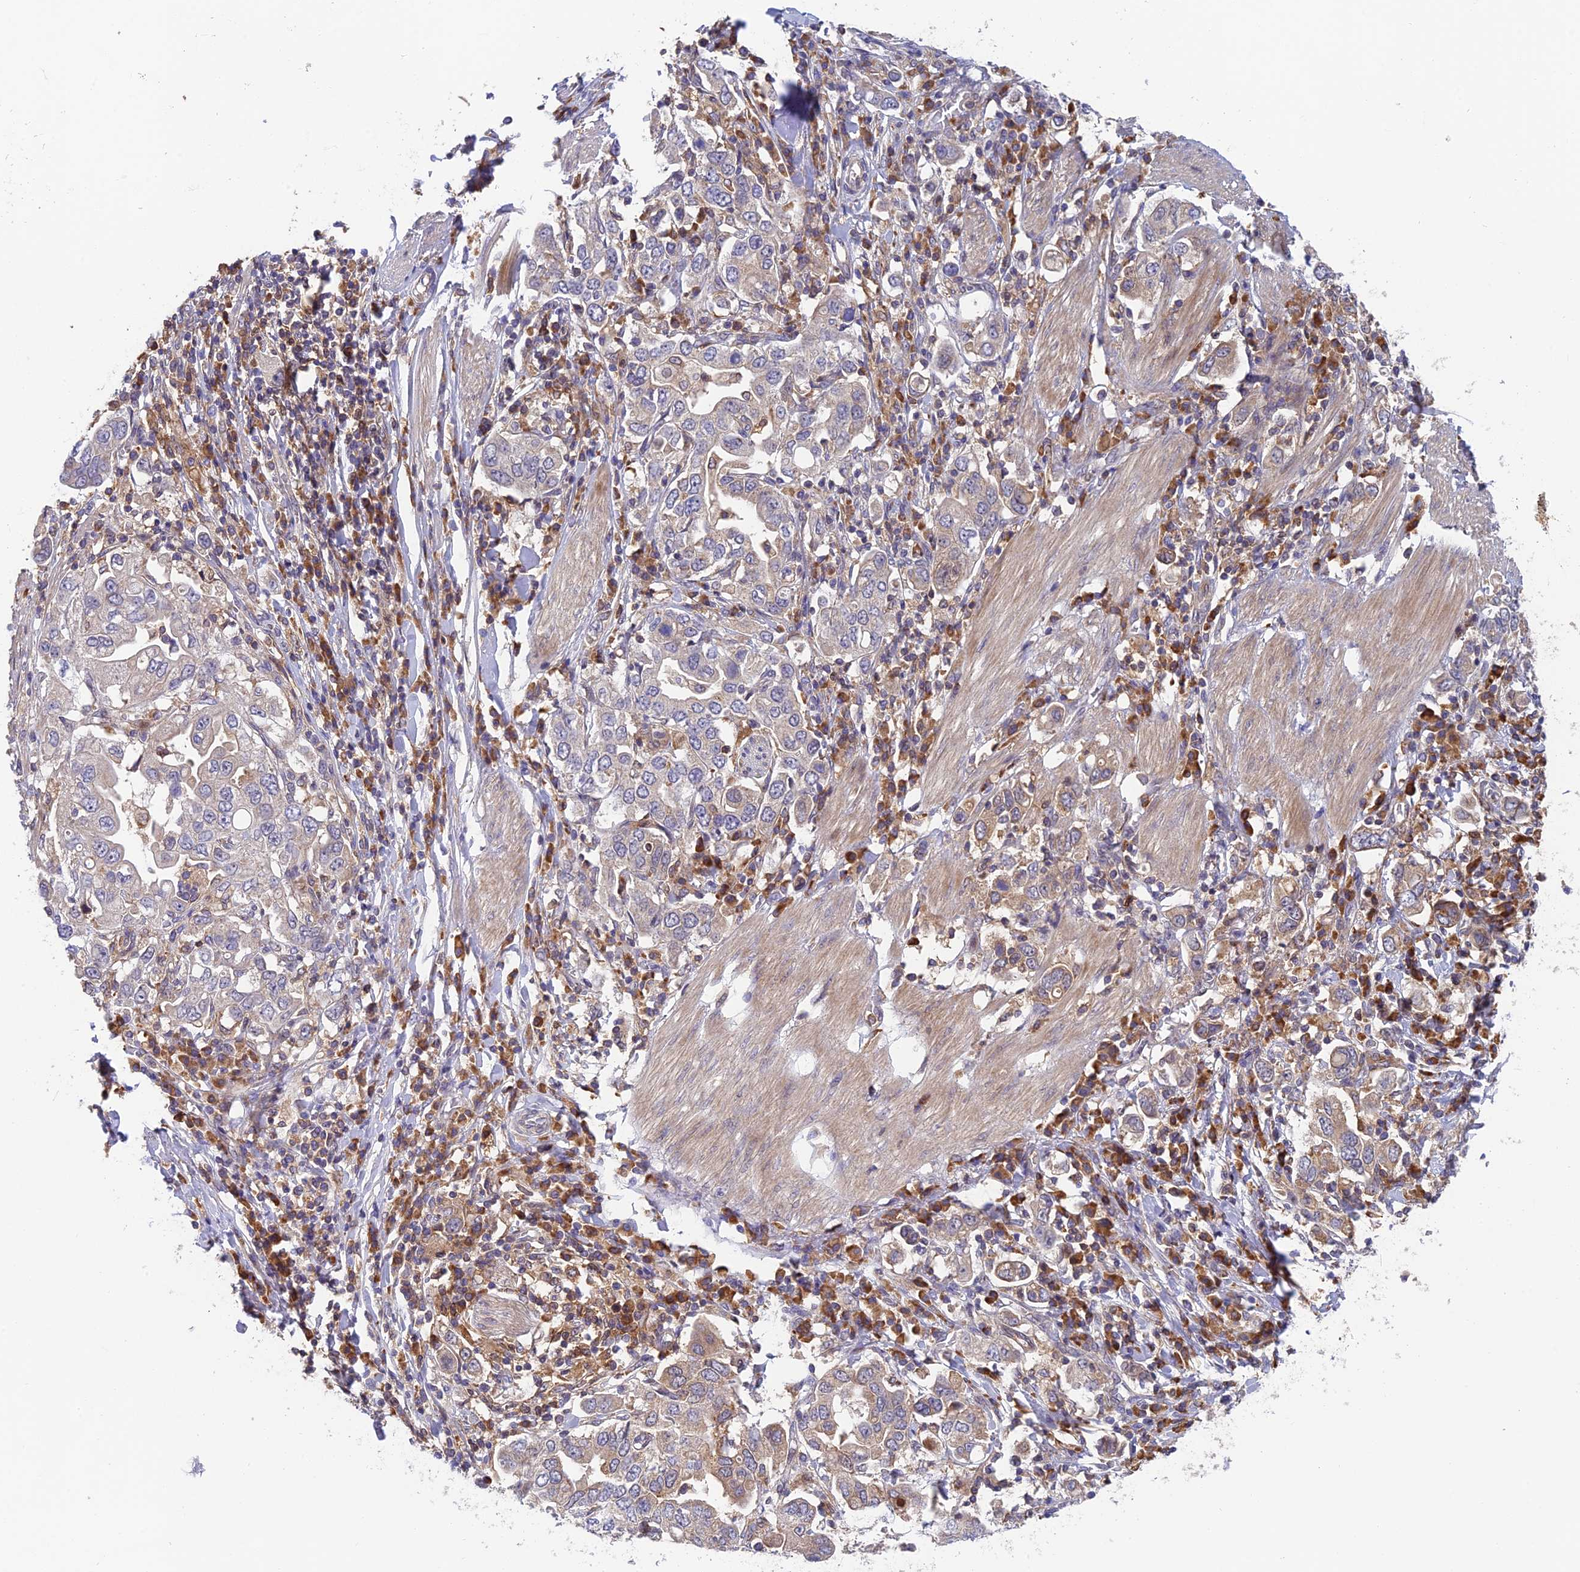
{"staining": {"intensity": "moderate", "quantity": "<25%", "location": "cytoplasmic/membranous"}, "tissue": "stomach cancer", "cell_type": "Tumor cells", "image_type": "cancer", "snomed": [{"axis": "morphology", "description": "Adenocarcinoma, NOS"}, {"axis": "topography", "description": "Stomach, upper"}], "caption": "IHC histopathology image of neoplastic tissue: human stomach cancer stained using immunohistochemistry (IHC) shows low levels of moderate protein expression localized specifically in the cytoplasmic/membranous of tumor cells, appearing as a cytoplasmic/membranous brown color.", "gene": "IPO5", "patient": {"sex": "male", "age": 62}}